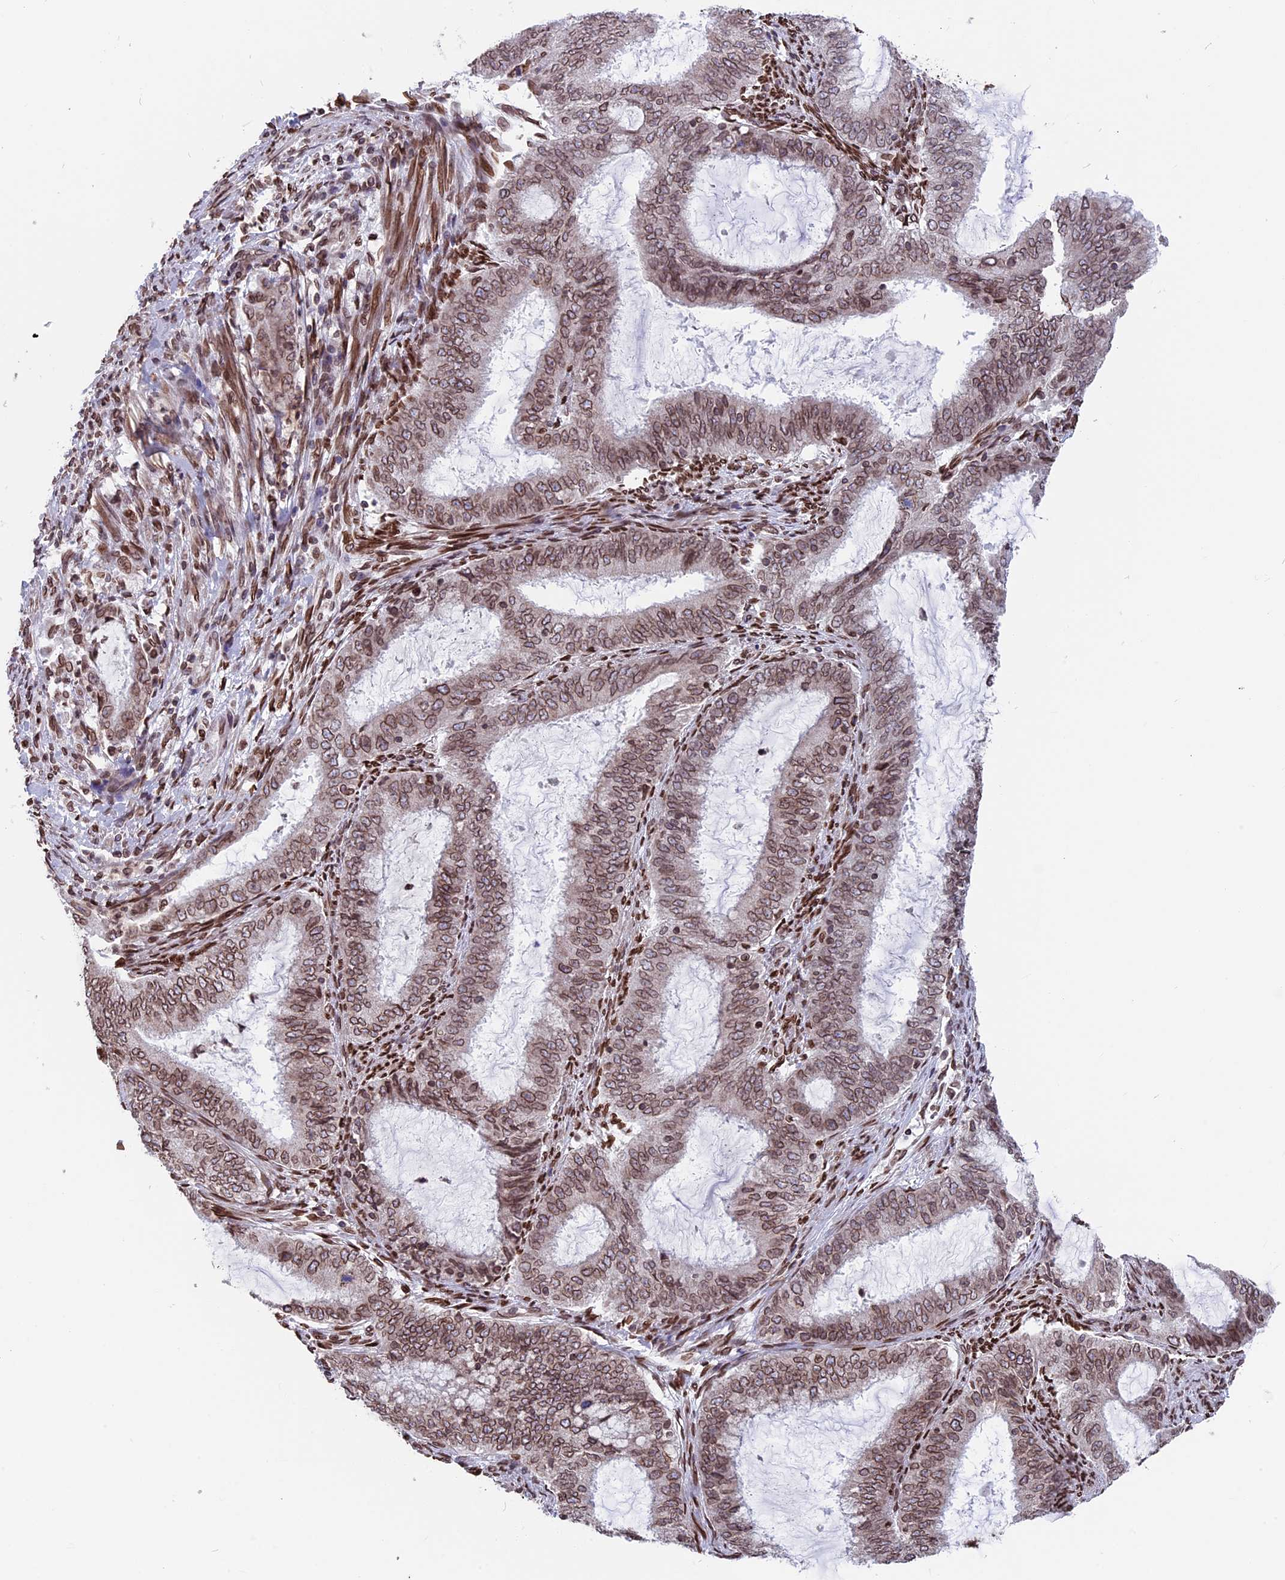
{"staining": {"intensity": "moderate", "quantity": ">75%", "location": "cytoplasmic/membranous,nuclear"}, "tissue": "endometrial cancer", "cell_type": "Tumor cells", "image_type": "cancer", "snomed": [{"axis": "morphology", "description": "Adenocarcinoma, NOS"}, {"axis": "topography", "description": "Endometrium"}], "caption": "This is a micrograph of immunohistochemistry staining of endometrial cancer, which shows moderate positivity in the cytoplasmic/membranous and nuclear of tumor cells.", "gene": "PTCHD4", "patient": {"sex": "female", "age": 51}}